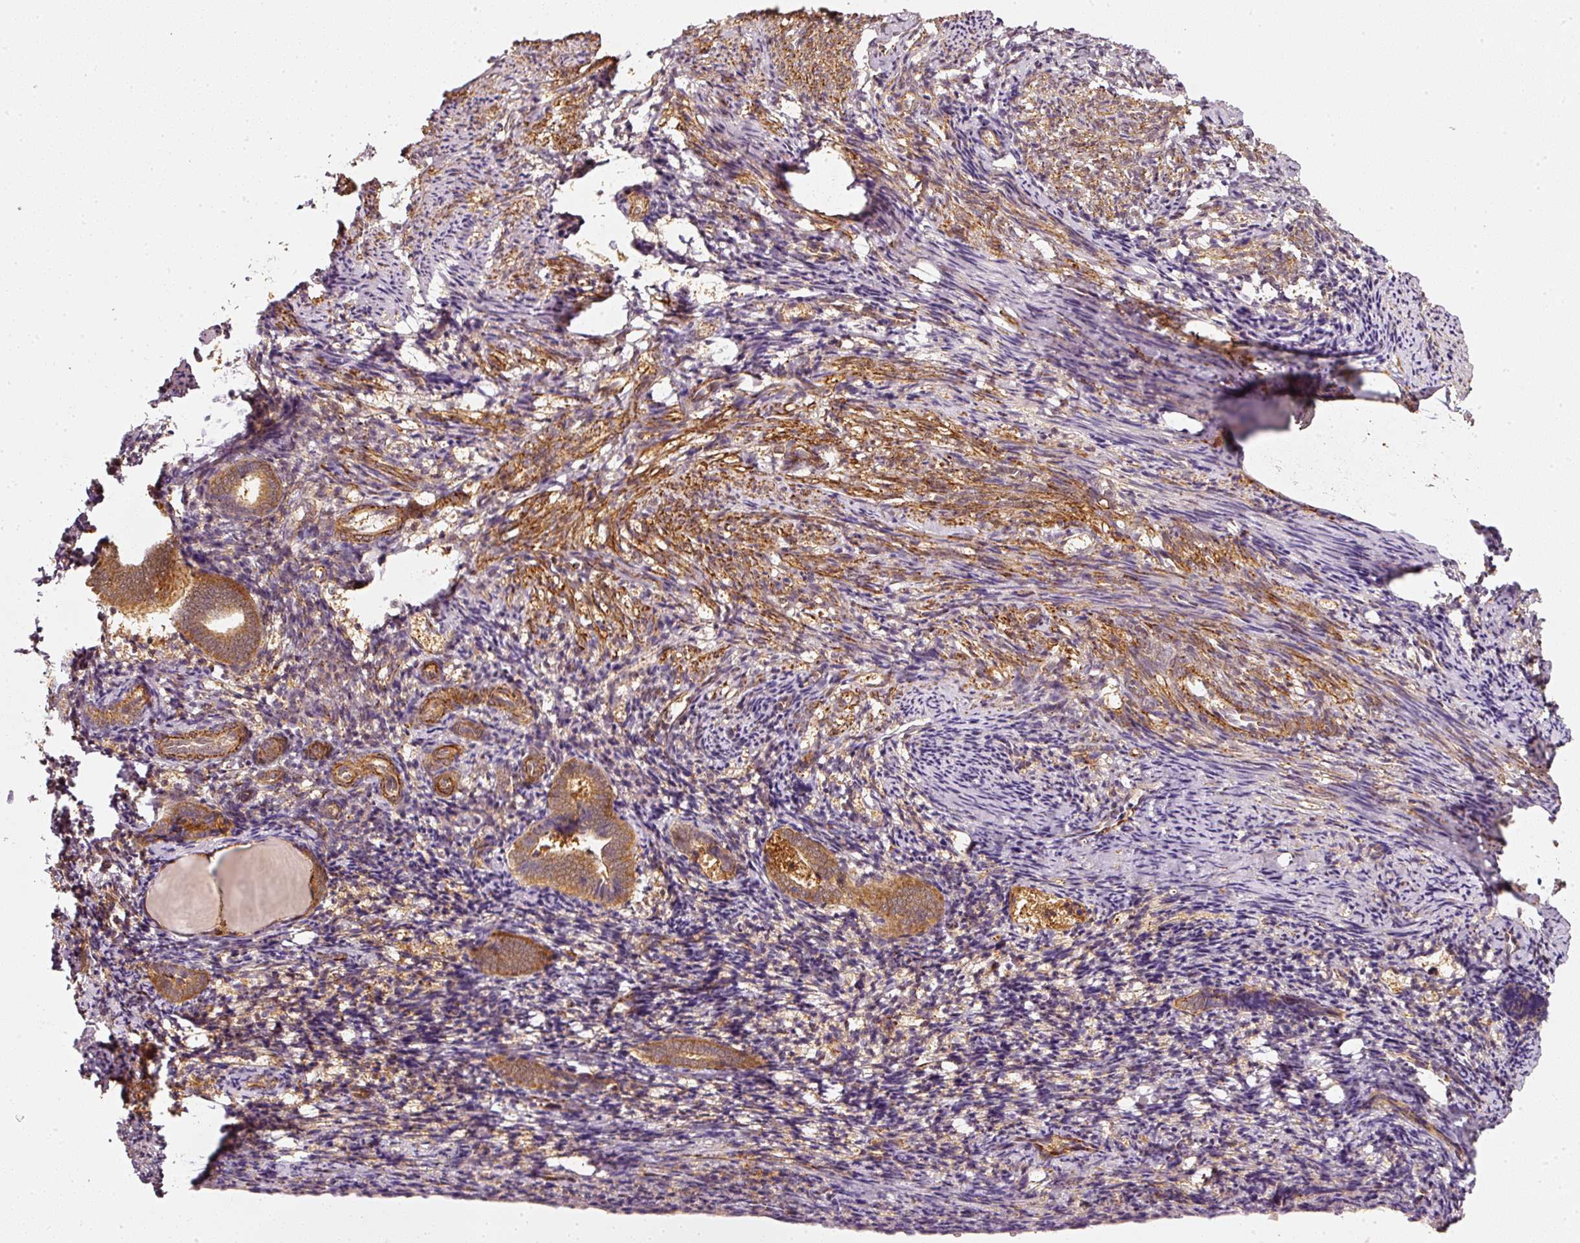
{"staining": {"intensity": "moderate", "quantity": ">75%", "location": "cytoplasmic/membranous,nuclear"}, "tissue": "endometrium", "cell_type": "Cells in endometrial stroma", "image_type": "normal", "snomed": [{"axis": "morphology", "description": "Normal tissue, NOS"}, {"axis": "topography", "description": "Endometrium"}], "caption": "The image shows immunohistochemical staining of benign endometrium. There is moderate cytoplasmic/membranous,nuclear staining is identified in about >75% of cells in endometrial stroma. Nuclei are stained in blue.", "gene": "PSMD1", "patient": {"sex": "female", "age": 54}}